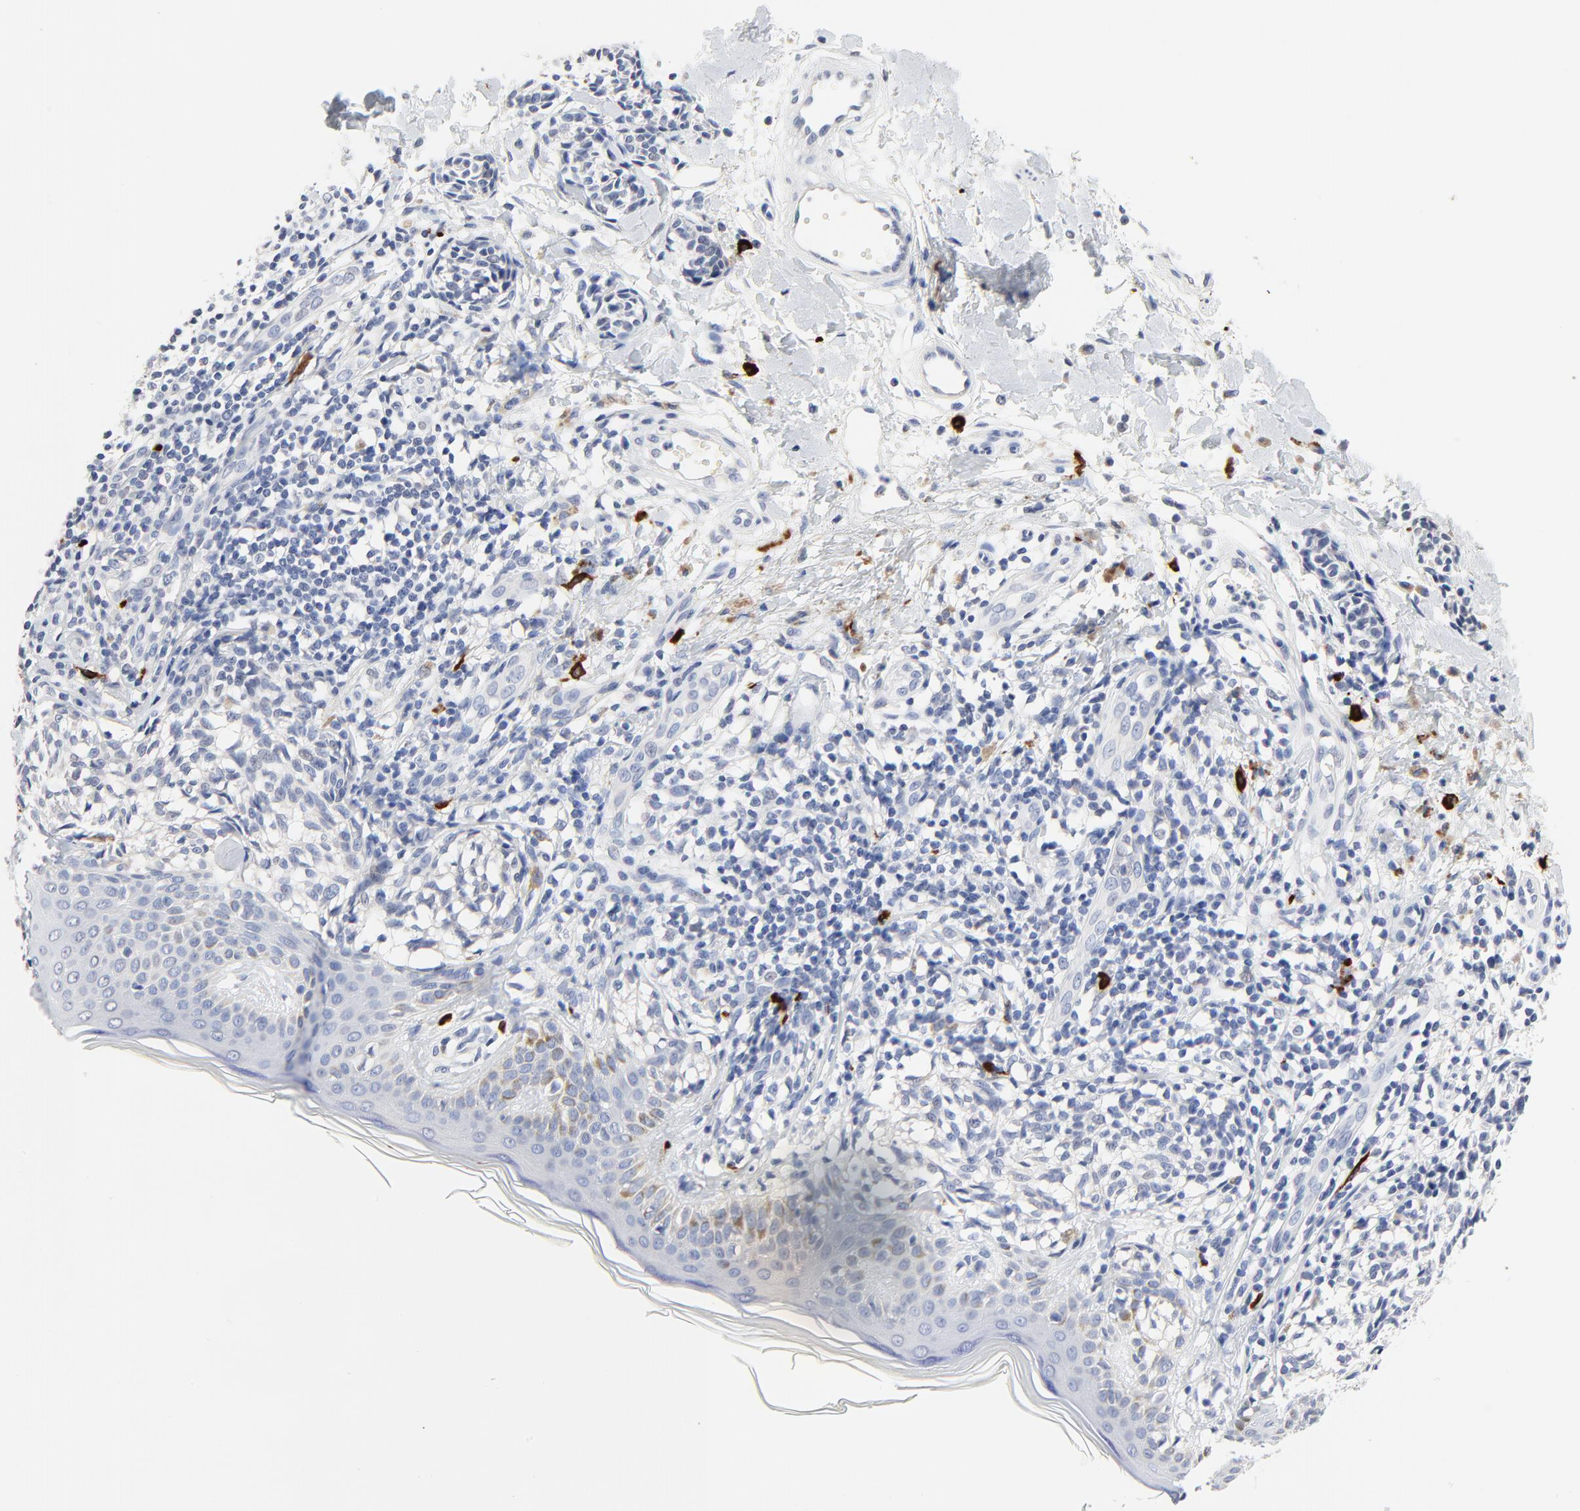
{"staining": {"intensity": "negative", "quantity": "none", "location": "none"}, "tissue": "melanoma", "cell_type": "Tumor cells", "image_type": "cancer", "snomed": [{"axis": "morphology", "description": "Malignant melanoma, NOS"}, {"axis": "topography", "description": "Skin"}], "caption": "Photomicrograph shows no significant protein staining in tumor cells of malignant melanoma.", "gene": "FBXL5", "patient": {"sex": "male", "age": 67}}